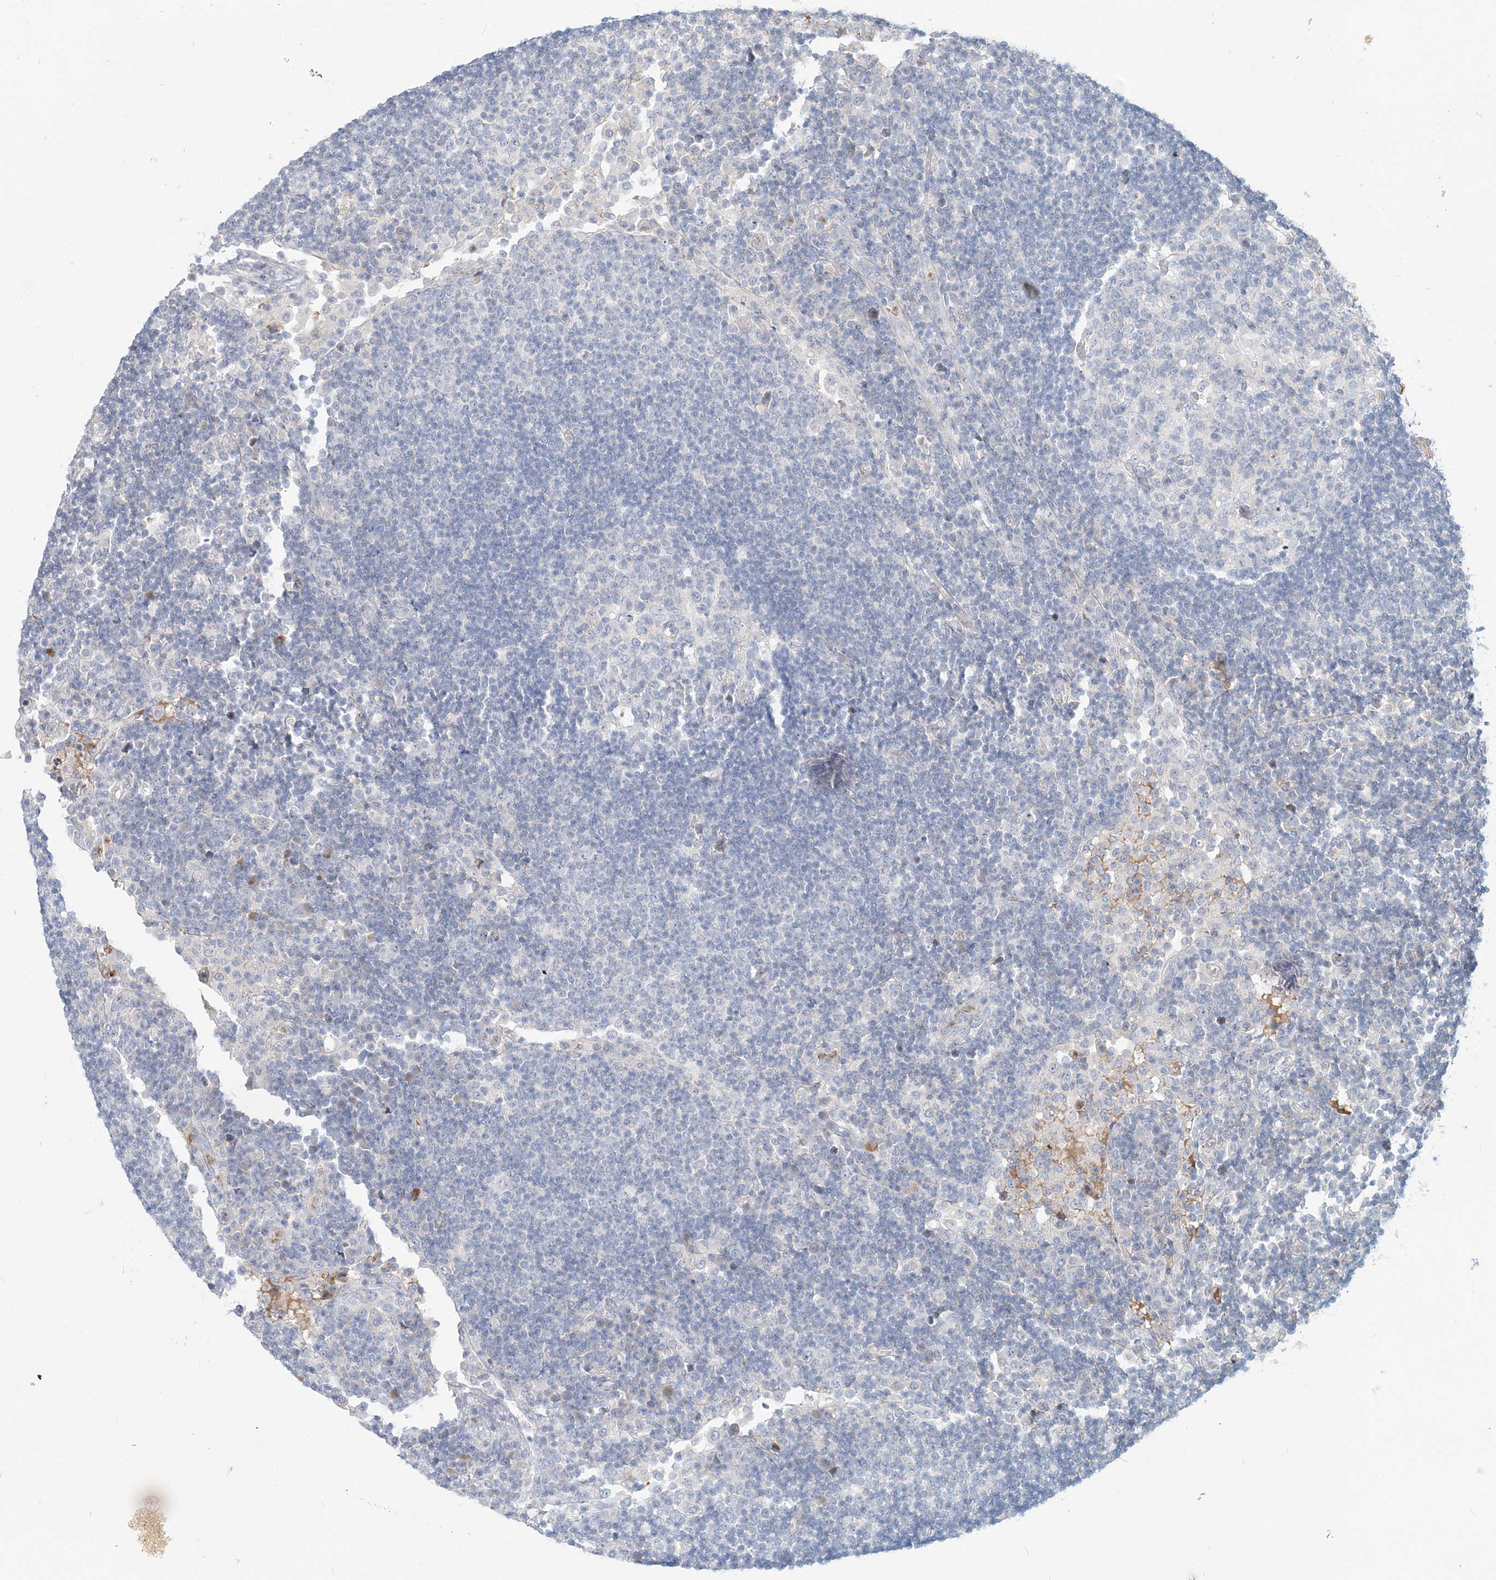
{"staining": {"intensity": "negative", "quantity": "none", "location": "none"}, "tissue": "lymph node", "cell_type": "Germinal center cells", "image_type": "normal", "snomed": [{"axis": "morphology", "description": "Normal tissue, NOS"}, {"axis": "topography", "description": "Lymph node"}], "caption": "The micrograph shows no staining of germinal center cells in benign lymph node. (DAB IHC visualized using brightfield microscopy, high magnification).", "gene": "DNAH5", "patient": {"sex": "female", "age": 53}}